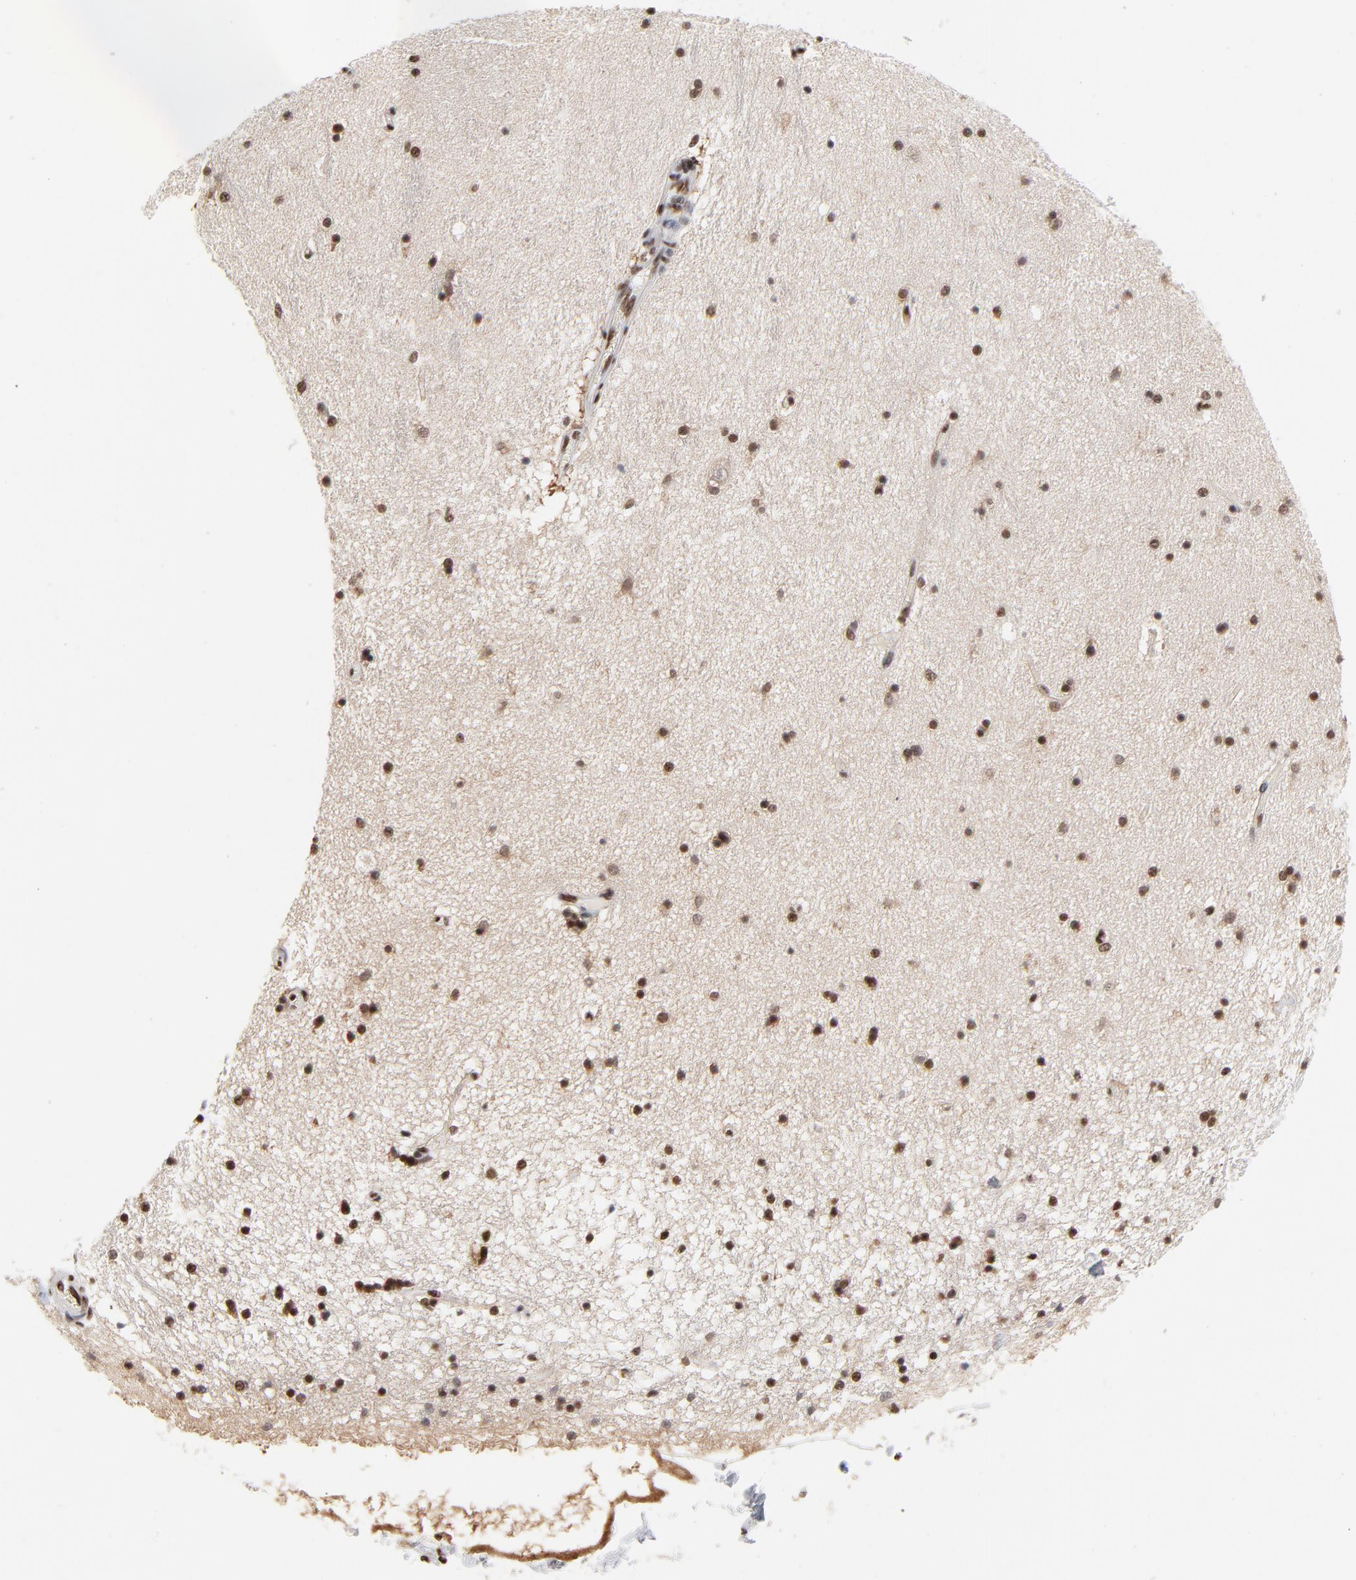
{"staining": {"intensity": "strong", "quantity": ">75%", "location": "nuclear"}, "tissue": "hippocampus", "cell_type": "Glial cells", "image_type": "normal", "snomed": [{"axis": "morphology", "description": "Normal tissue, NOS"}, {"axis": "topography", "description": "Hippocampus"}], "caption": "Protein staining of benign hippocampus shows strong nuclear positivity in about >75% of glial cells.", "gene": "CREB1", "patient": {"sex": "female", "age": 54}}